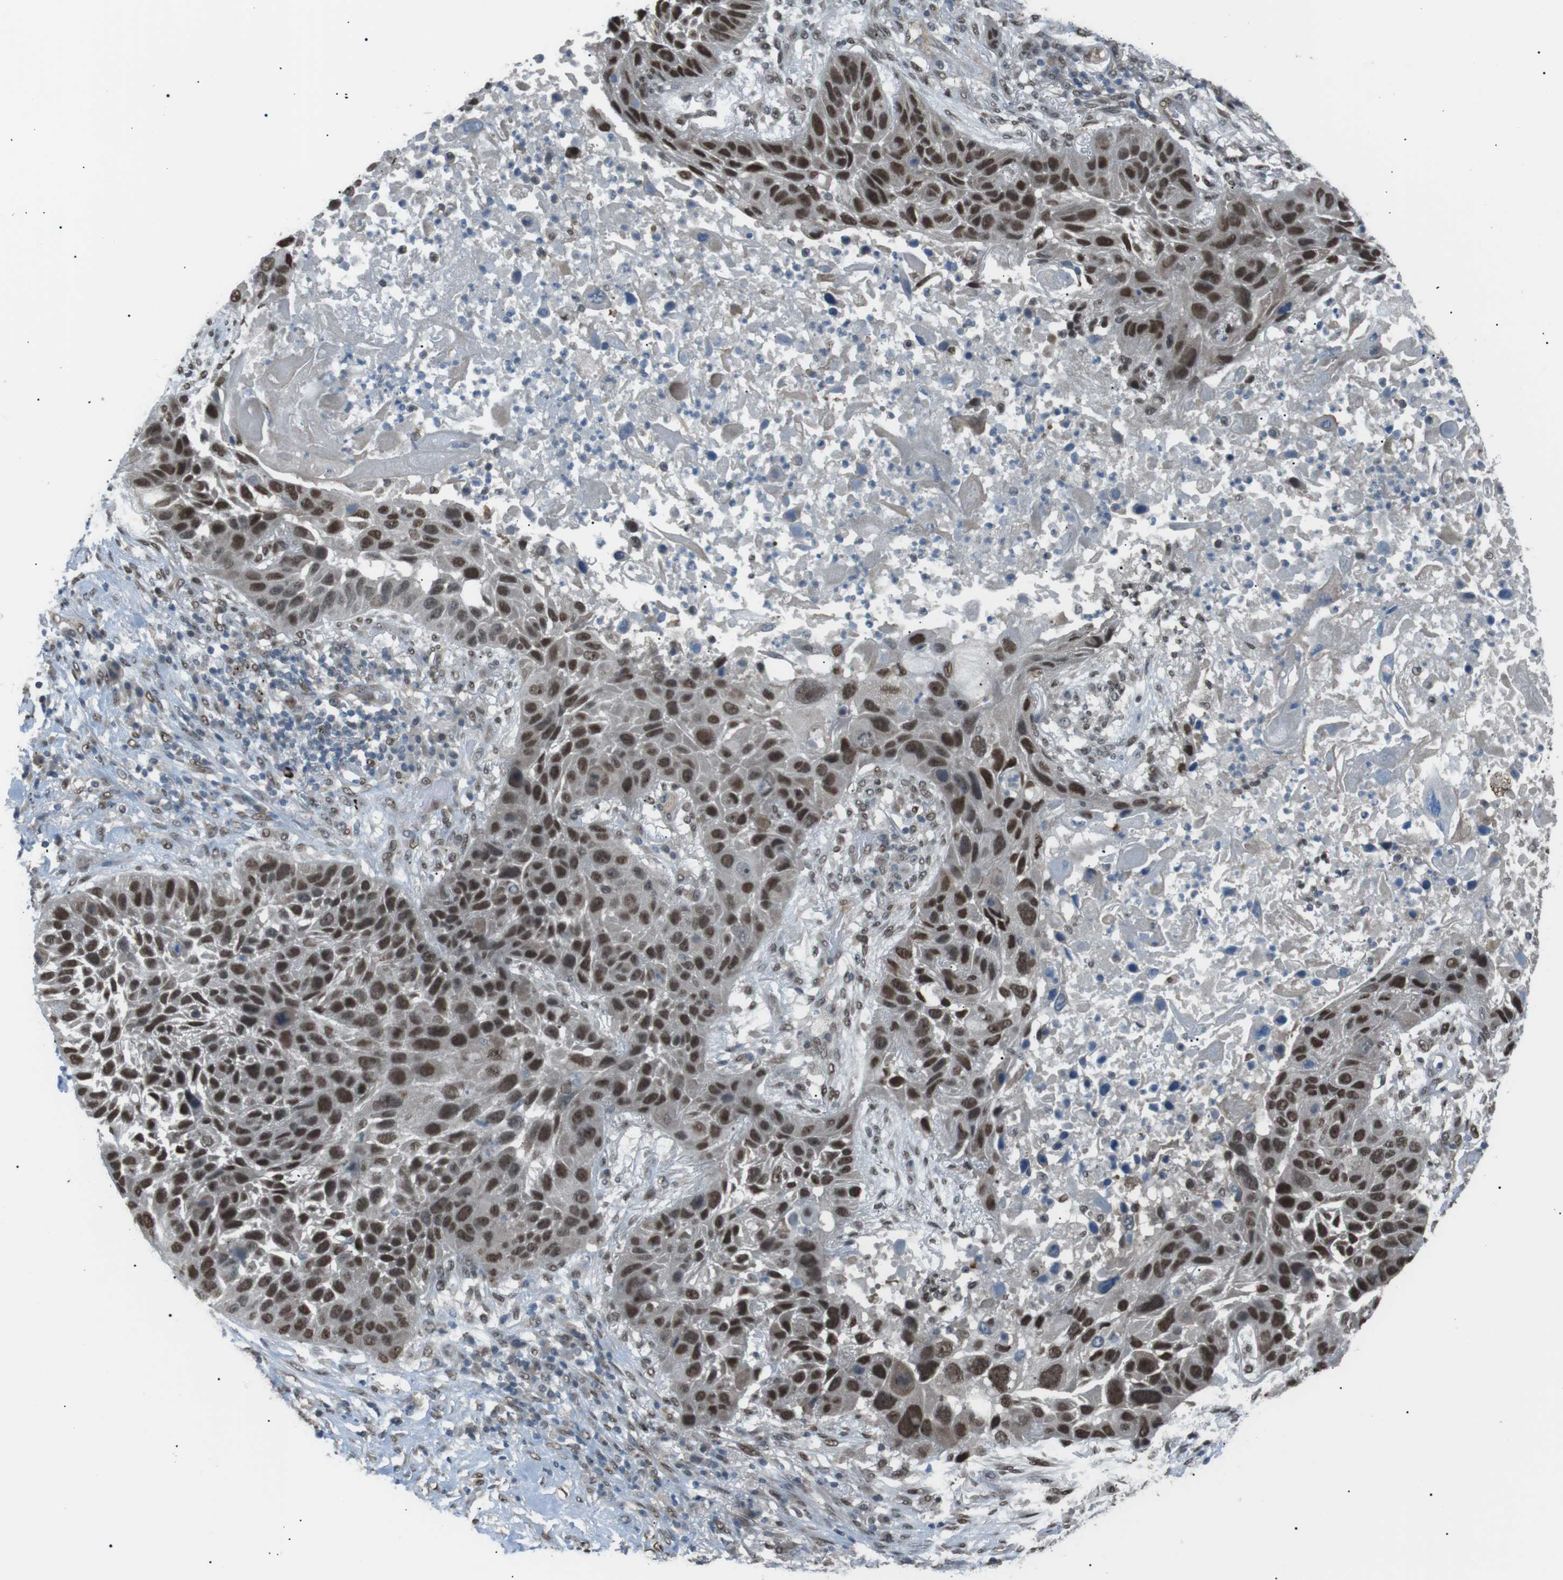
{"staining": {"intensity": "strong", "quantity": ">75%", "location": "nuclear"}, "tissue": "lung cancer", "cell_type": "Tumor cells", "image_type": "cancer", "snomed": [{"axis": "morphology", "description": "Squamous cell carcinoma, NOS"}, {"axis": "topography", "description": "Lung"}], "caption": "The histopathology image reveals a brown stain indicating the presence of a protein in the nuclear of tumor cells in squamous cell carcinoma (lung).", "gene": "SRPK2", "patient": {"sex": "male", "age": 57}}